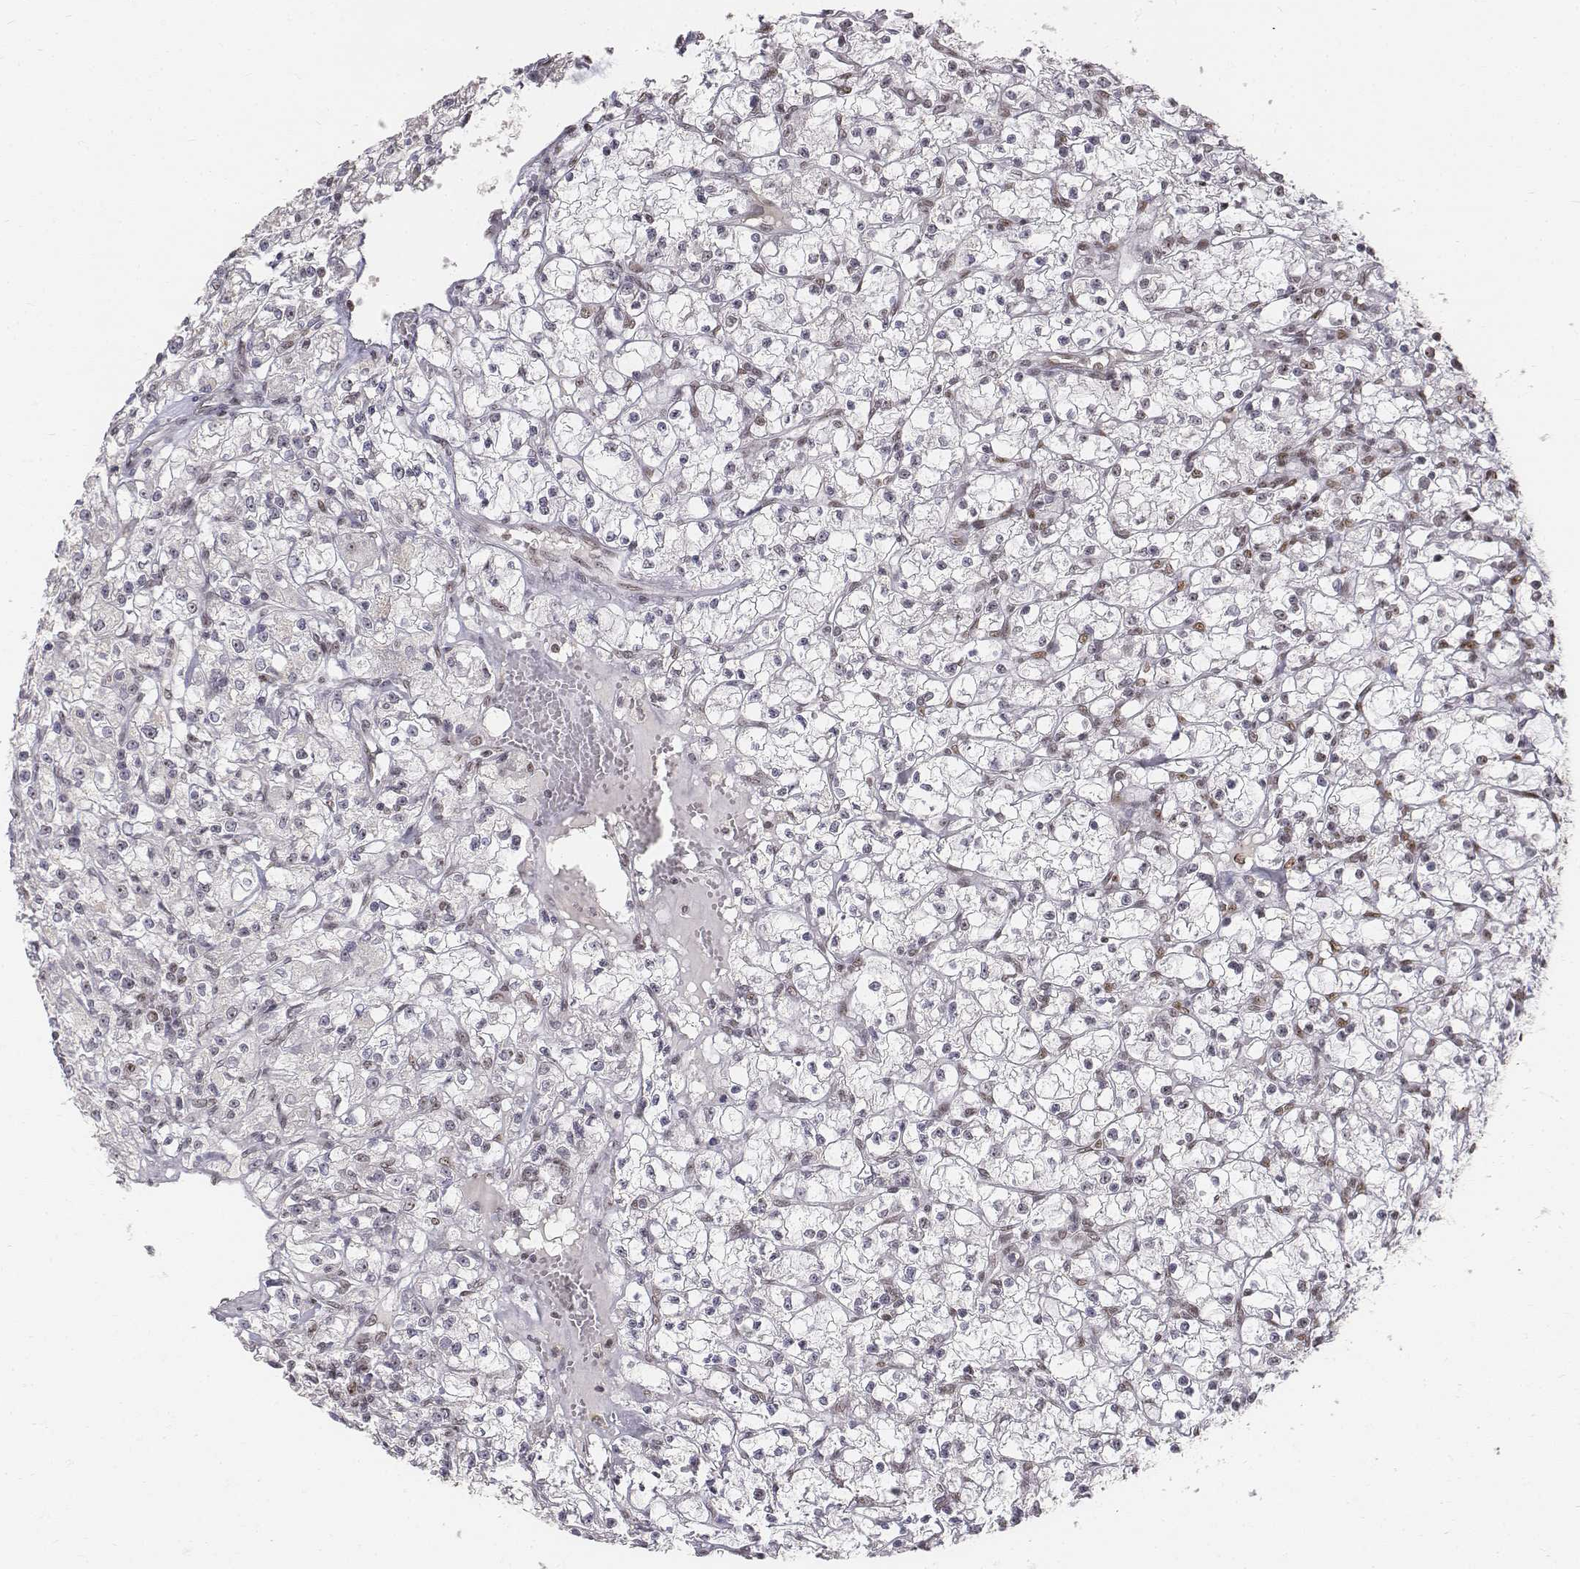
{"staining": {"intensity": "negative", "quantity": "none", "location": "none"}, "tissue": "renal cancer", "cell_type": "Tumor cells", "image_type": "cancer", "snomed": [{"axis": "morphology", "description": "Adenocarcinoma, NOS"}, {"axis": "topography", "description": "Kidney"}], "caption": "High power microscopy histopathology image of an immunohistochemistry histopathology image of renal cancer, revealing no significant staining in tumor cells. The staining was performed using DAB to visualize the protein expression in brown, while the nuclei were stained in blue with hematoxylin (Magnification: 20x).", "gene": "PHF6", "patient": {"sex": "female", "age": 59}}